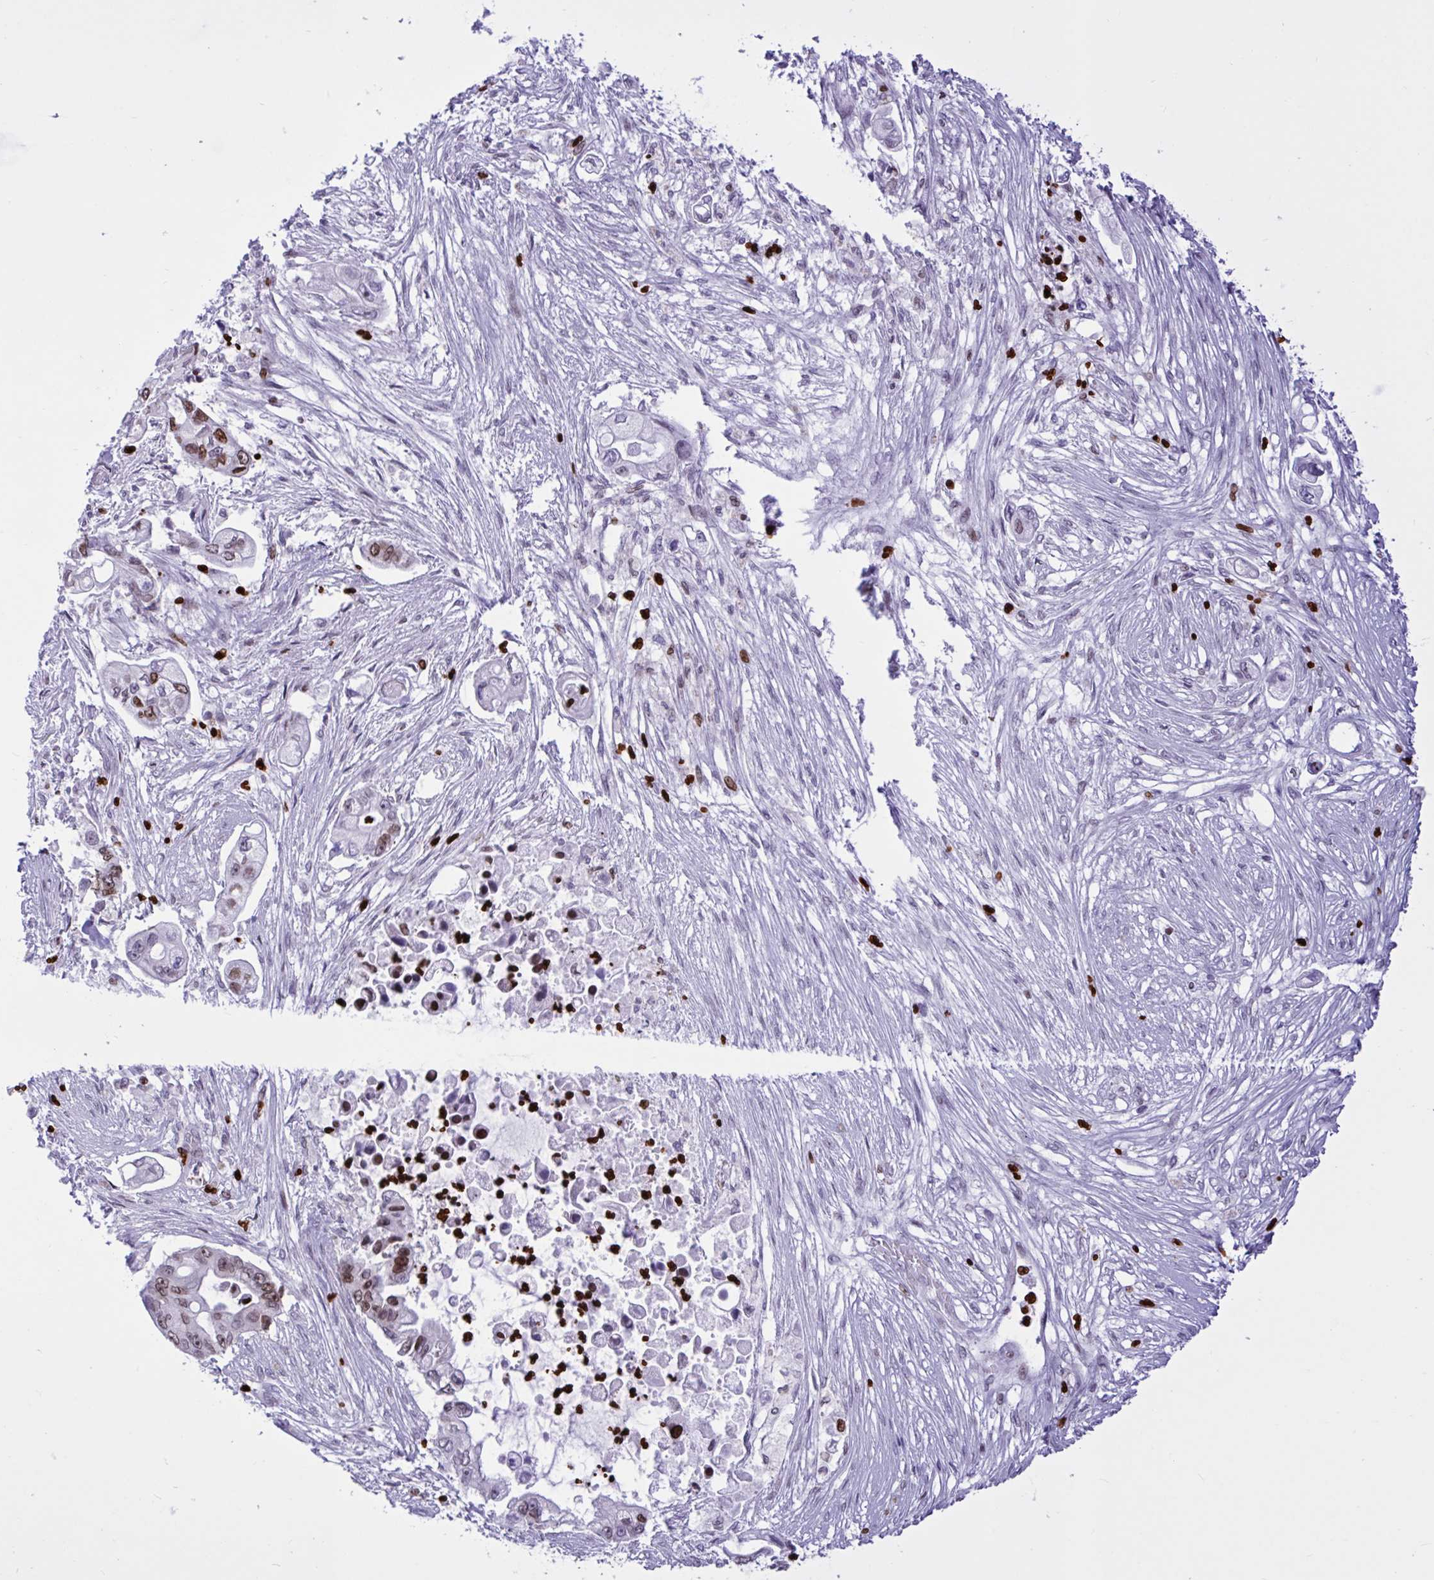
{"staining": {"intensity": "moderate", "quantity": "<25%", "location": "nuclear"}, "tissue": "pancreatic cancer", "cell_type": "Tumor cells", "image_type": "cancer", "snomed": [{"axis": "morphology", "description": "Adenocarcinoma, NOS"}, {"axis": "topography", "description": "Pancreas"}], "caption": "Protein staining reveals moderate nuclear staining in about <25% of tumor cells in pancreatic cancer.", "gene": "HMGB2", "patient": {"sex": "female", "age": 69}}